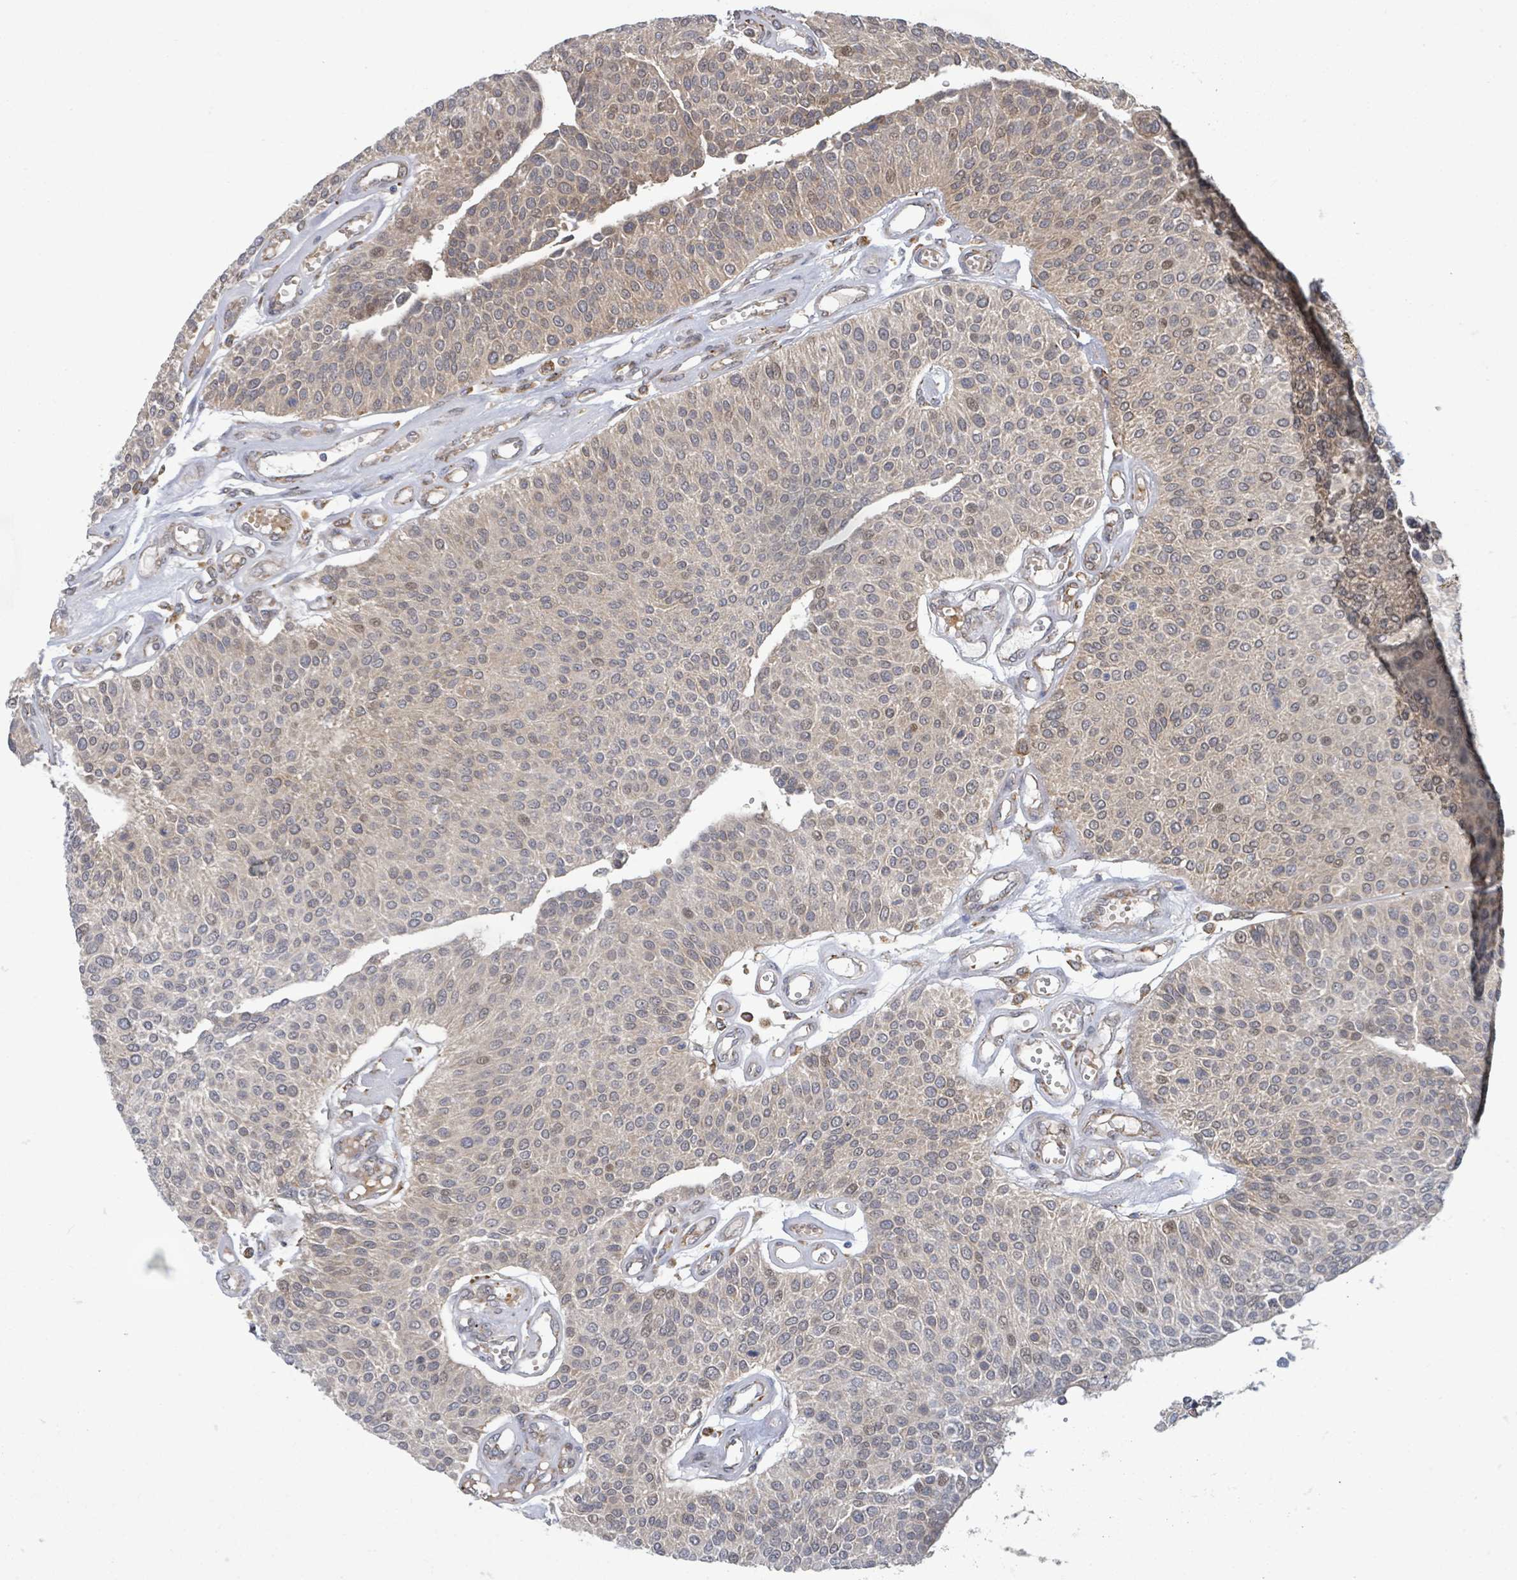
{"staining": {"intensity": "weak", "quantity": "25%-75%", "location": "cytoplasmic/membranous"}, "tissue": "urothelial cancer", "cell_type": "Tumor cells", "image_type": "cancer", "snomed": [{"axis": "morphology", "description": "Urothelial carcinoma, NOS"}, {"axis": "topography", "description": "Urinary bladder"}], "caption": "There is low levels of weak cytoplasmic/membranous expression in tumor cells of transitional cell carcinoma, as demonstrated by immunohistochemical staining (brown color).", "gene": "SHROOM2", "patient": {"sex": "male", "age": 55}}